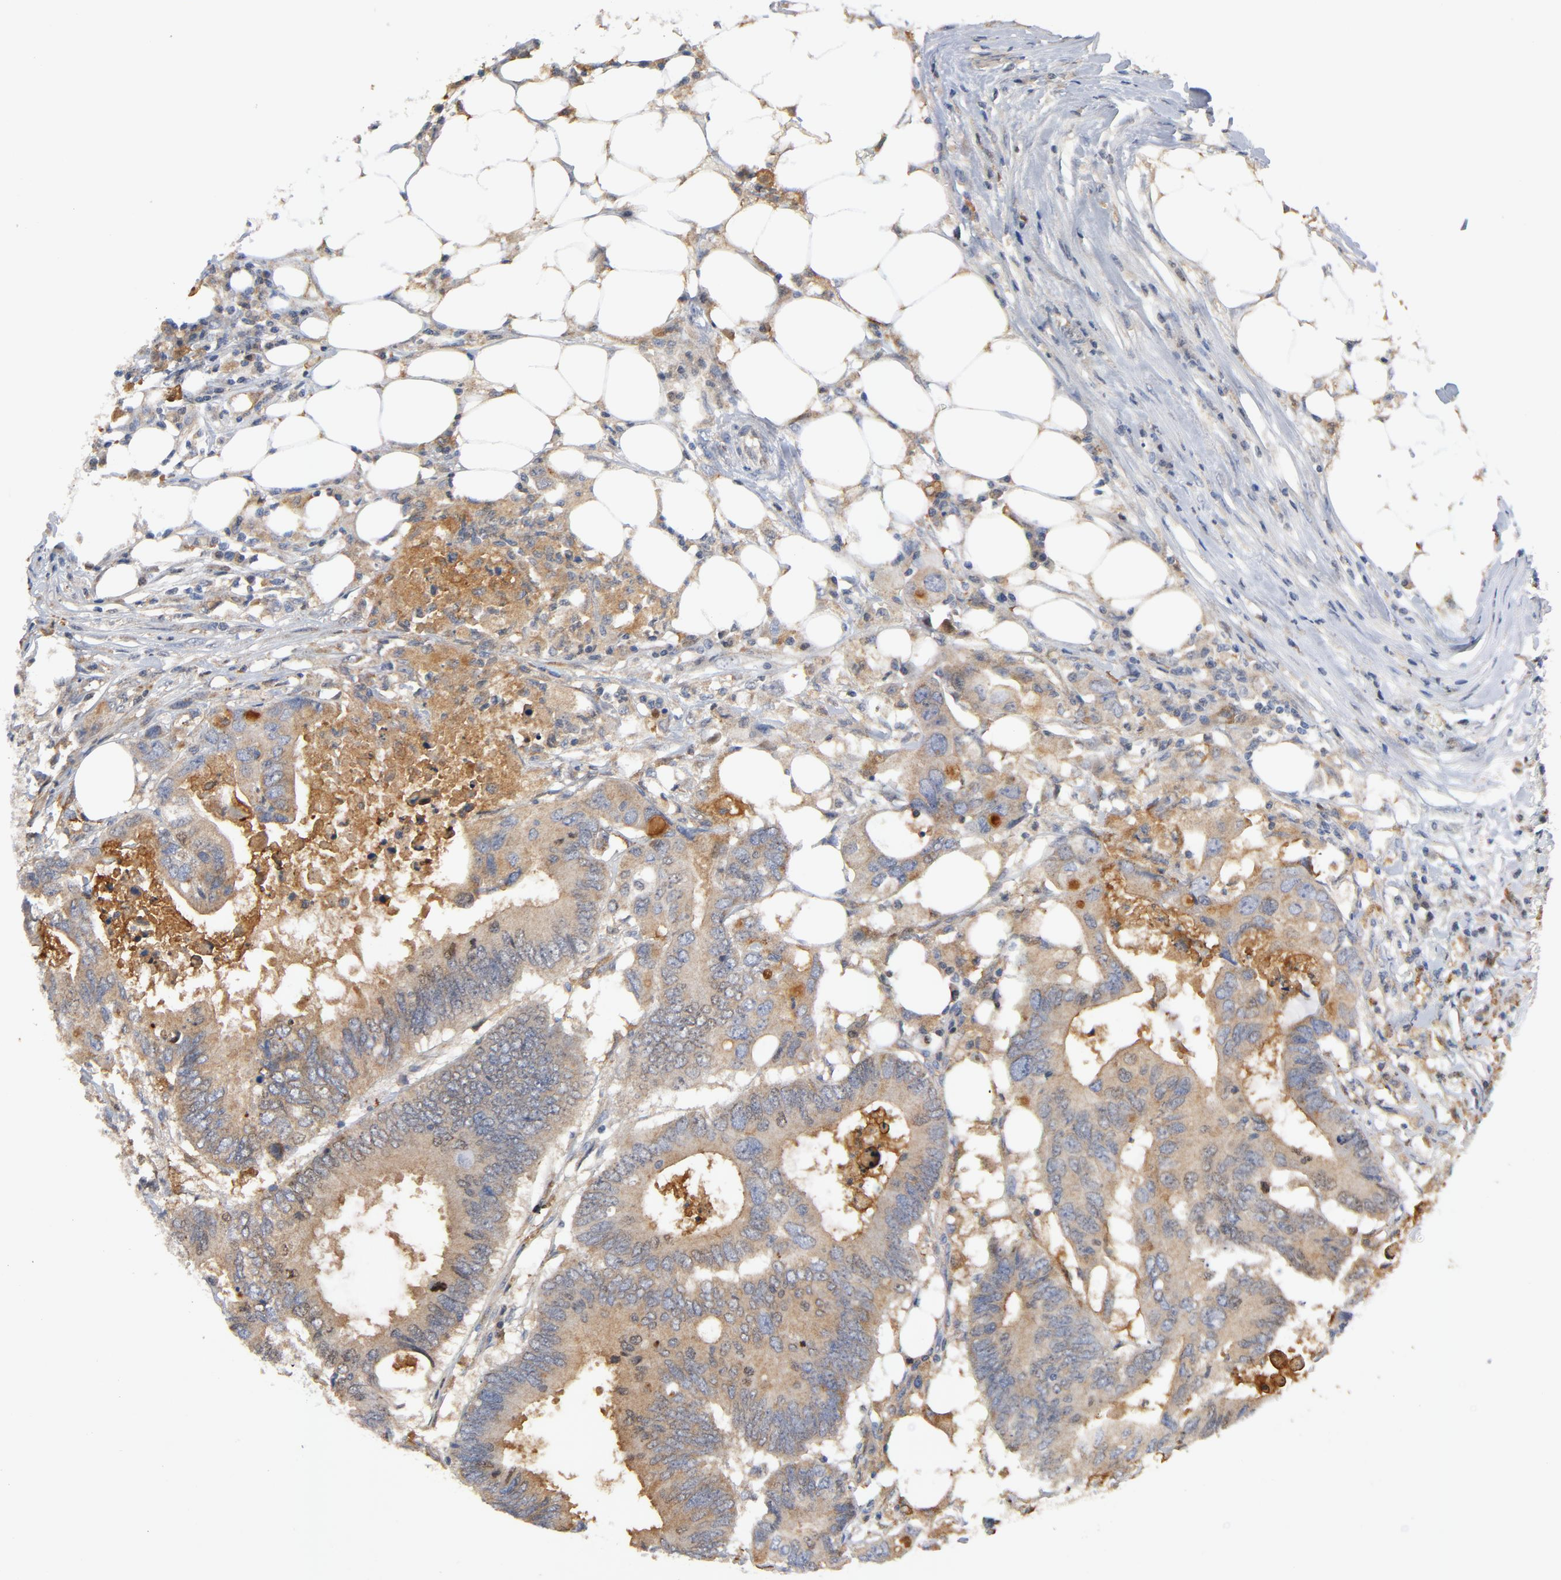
{"staining": {"intensity": "moderate", "quantity": ">75%", "location": "cytoplasmic/membranous"}, "tissue": "colorectal cancer", "cell_type": "Tumor cells", "image_type": "cancer", "snomed": [{"axis": "morphology", "description": "Adenocarcinoma, NOS"}, {"axis": "topography", "description": "Colon"}], "caption": "Protein positivity by immunohistochemistry (IHC) exhibits moderate cytoplasmic/membranous staining in approximately >75% of tumor cells in colorectal cancer.", "gene": "RAPGEF4", "patient": {"sex": "male", "age": 71}}